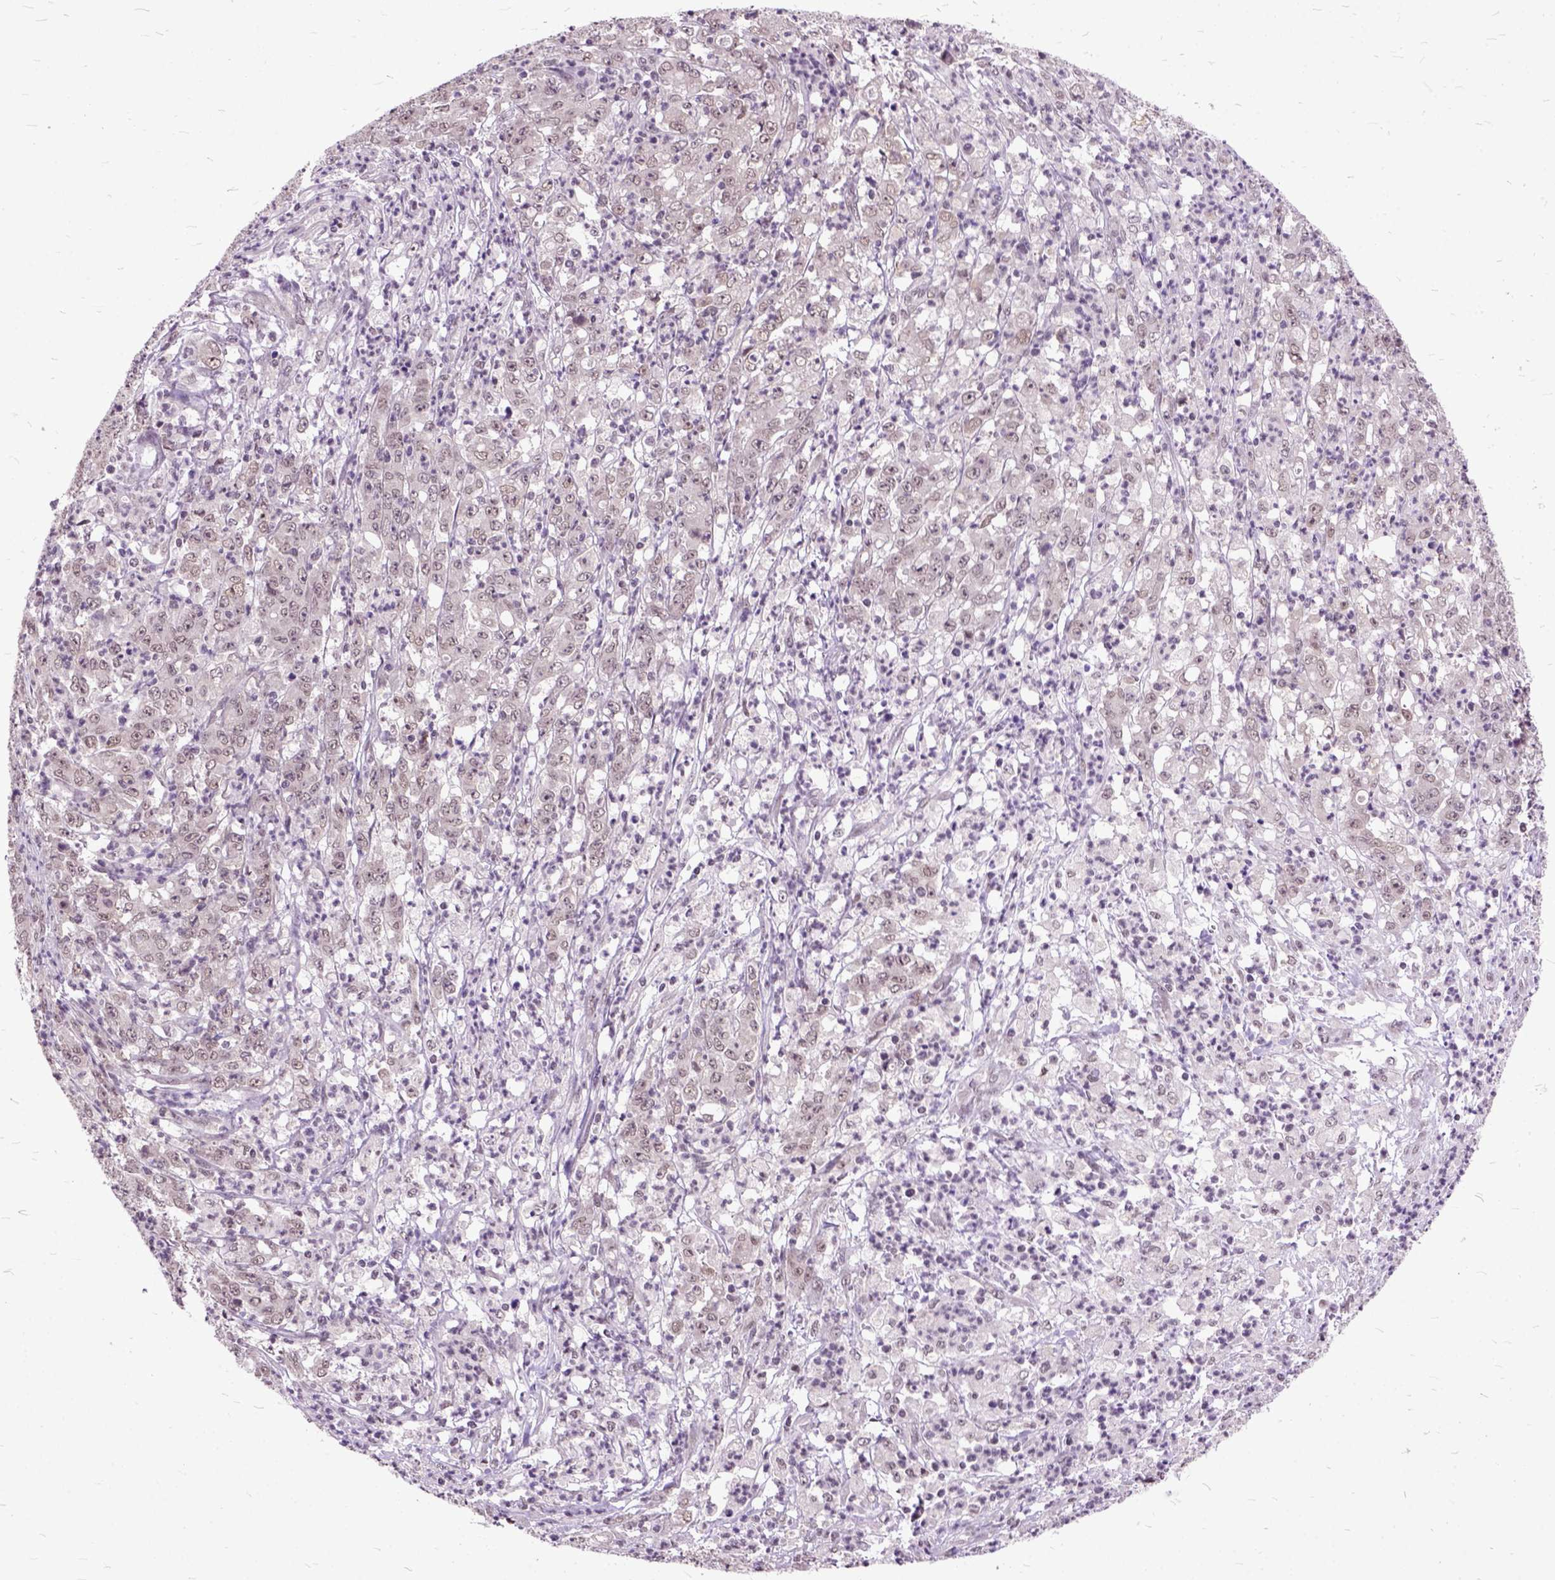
{"staining": {"intensity": "weak", "quantity": ">75%", "location": "nuclear"}, "tissue": "stomach cancer", "cell_type": "Tumor cells", "image_type": "cancer", "snomed": [{"axis": "morphology", "description": "Adenocarcinoma, NOS"}, {"axis": "topography", "description": "Stomach, lower"}], "caption": "Immunohistochemistry (IHC) image of neoplastic tissue: adenocarcinoma (stomach) stained using immunohistochemistry (IHC) displays low levels of weak protein expression localized specifically in the nuclear of tumor cells, appearing as a nuclear brown color.", "gene": "ORC5", "patient": {"sex": "female", "age": 71}}